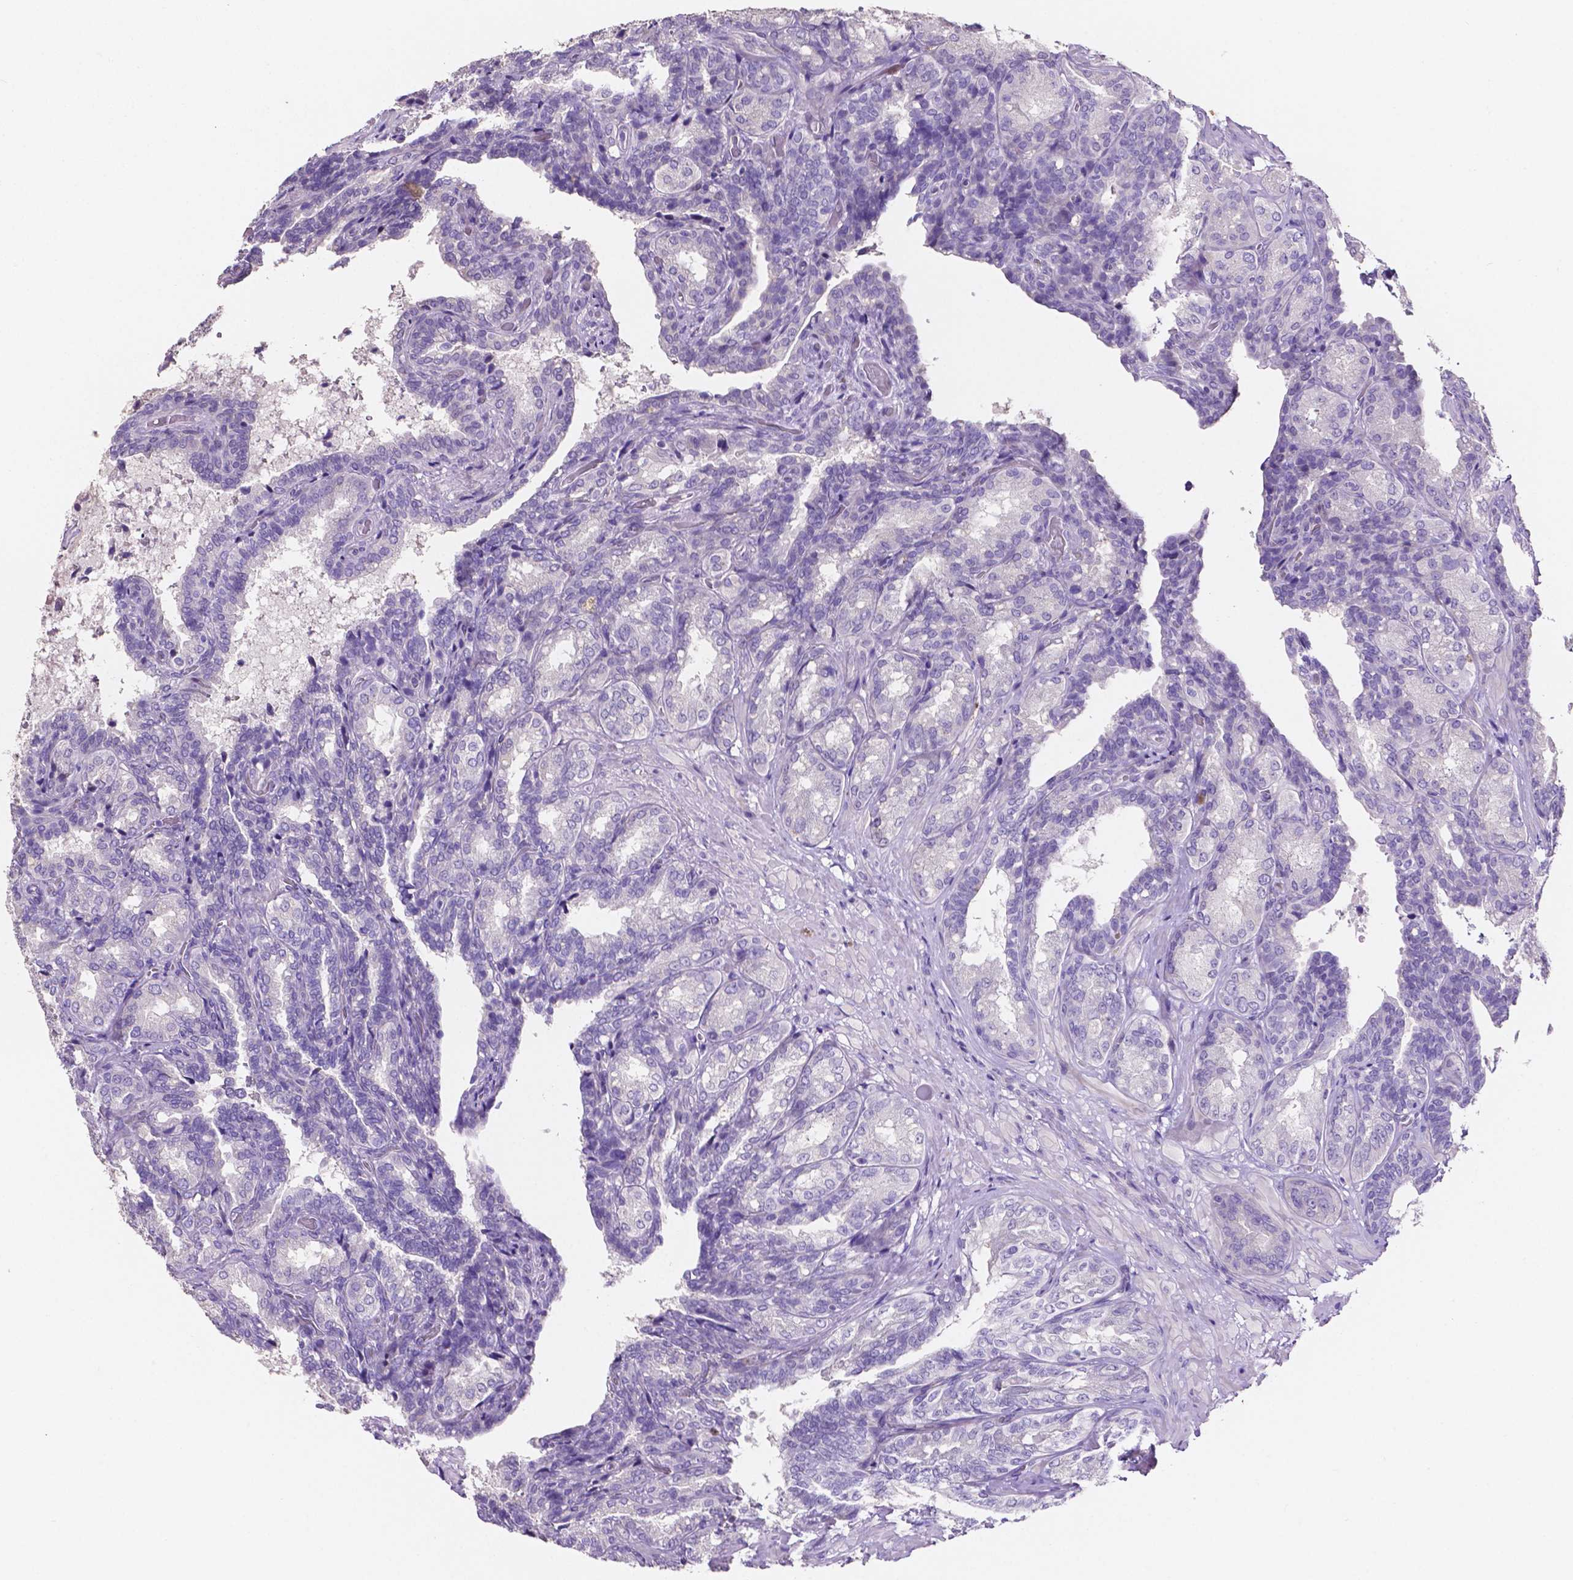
{"staining": {"intensity": "negative", "quantity": "none", "location": "none"}, "tissue": "seminal vesicle", "cell_type": "Glandular cells", "image_type": "normal", "snomed": [{"axis": "morphology", "description": "Normal tissue, NOS"}, {"axis": "topography", "description": "Seminal veicle"}], "caption": "Glandular cells are negative for protein expression in unremarkable human seminal vesicle. (IHC, brightfield microscopy, high magnification).", "gene": "MMP9", "patient": {"sex": "male", "age": 68}}